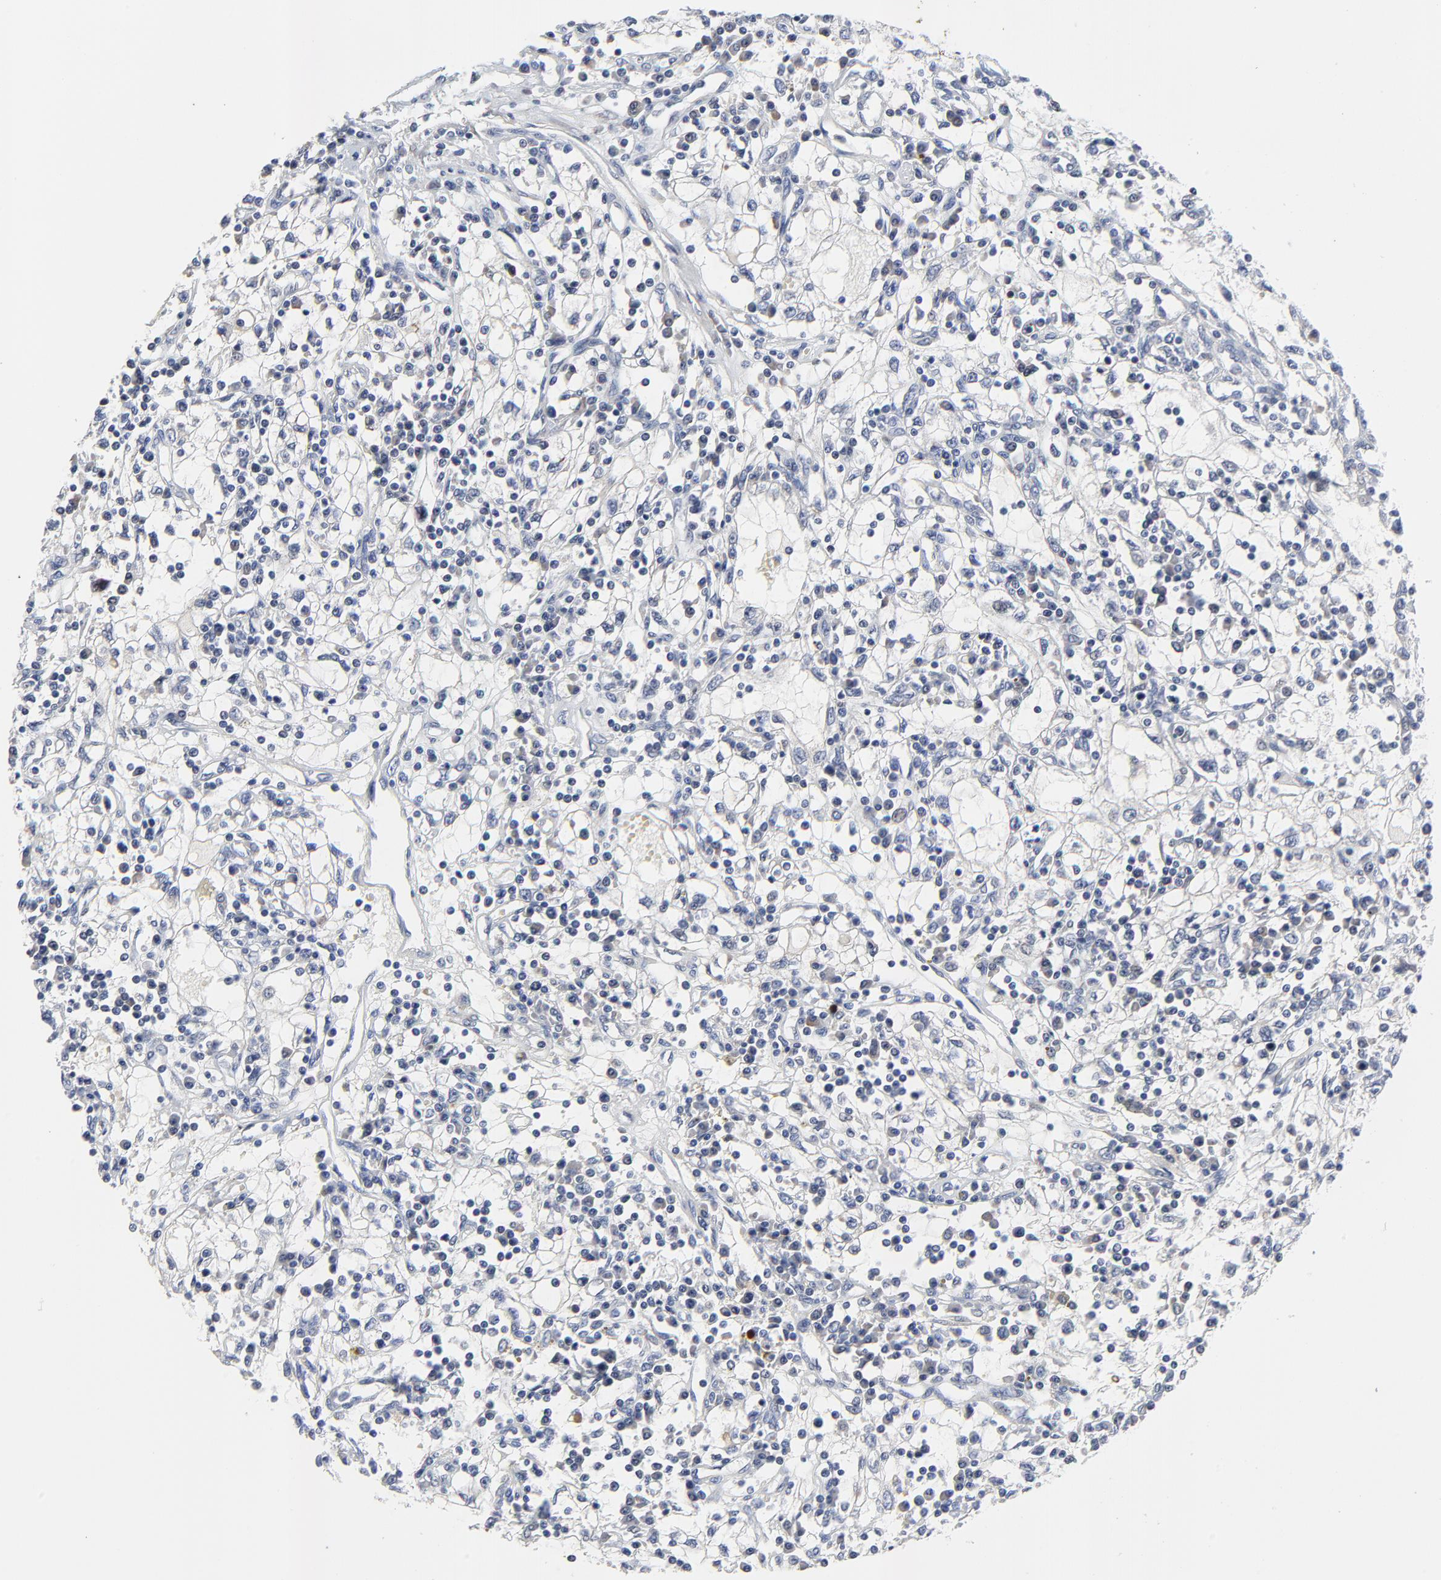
{"staining": {"intensity": "negative", "quantity": "none", "location": "none"}, "tissue": "renal cancer", "cell_type": "Tumor cells", "image_type": "cancer", "snomed": [{"axis": "morphology", "description": "Adenocarcinoma, NOS"}, {"axis": "topography", "description": "Kidney"}], "caption": "Renal cancer stained for a protein using immunohistochemistry (IHC) reveals no positivity tumor cells.", "gene": "NLGN3", "patient": {"sex": "male", "age": 82}}